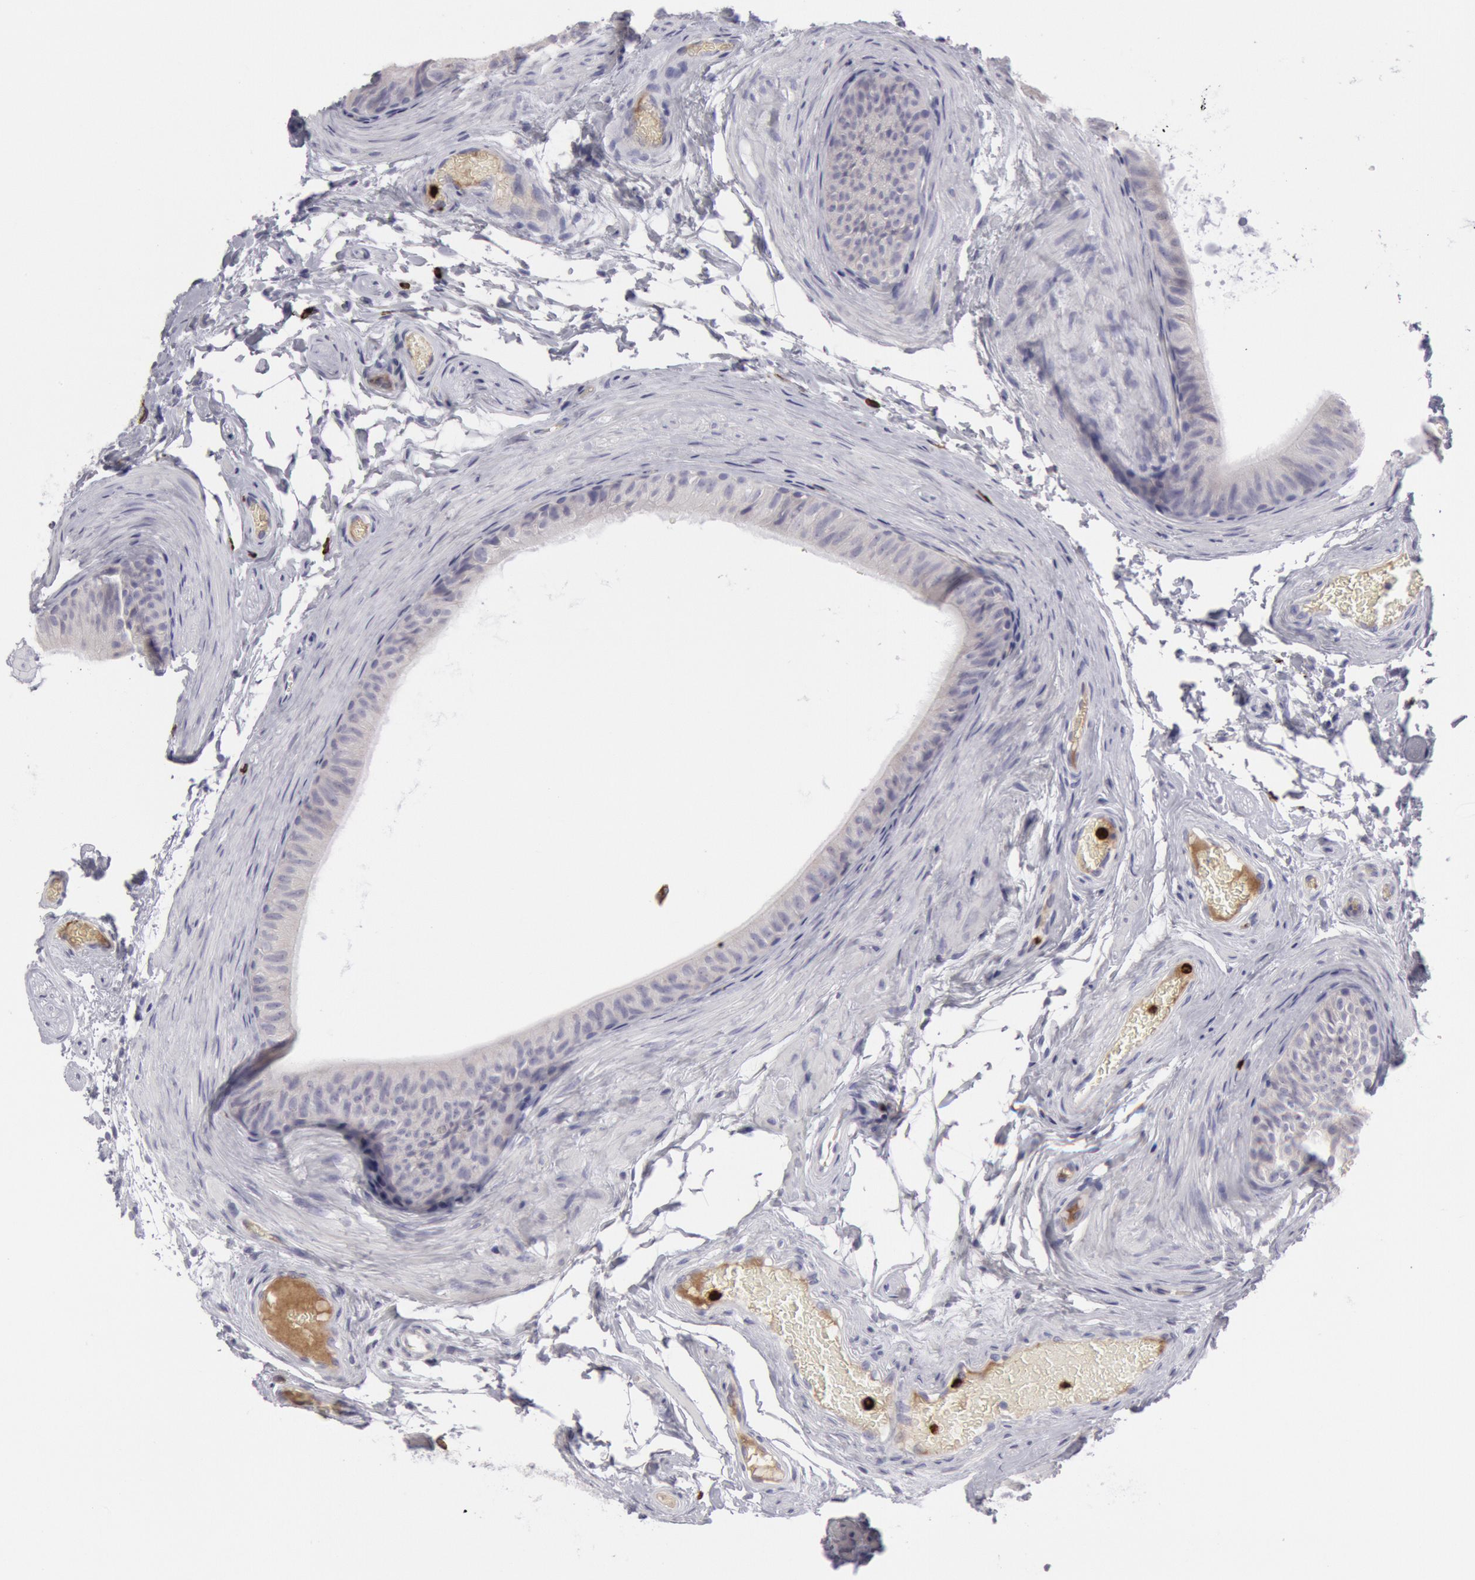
{"staining": {"intensity": "negative", "quantity": "none", "location": "none"}, "tissue": "epididymis", "cell_type": "Glandular cells", "image_type": "normal", "snomed": [{"axis": "morphology", "description": "Normal tissue, NOS"}, {"axis": "topography", "description": "Testis"}, {"axis": "topography", "description": "Epididymis"}], "caption": "Immunohistochemistry photomicrograph of normal human epididymis stained for a protein (brown), which reveals no positivity in glandular cells.", "gene": "FCN1", "patient": {"sex": "male", "age": 36}}